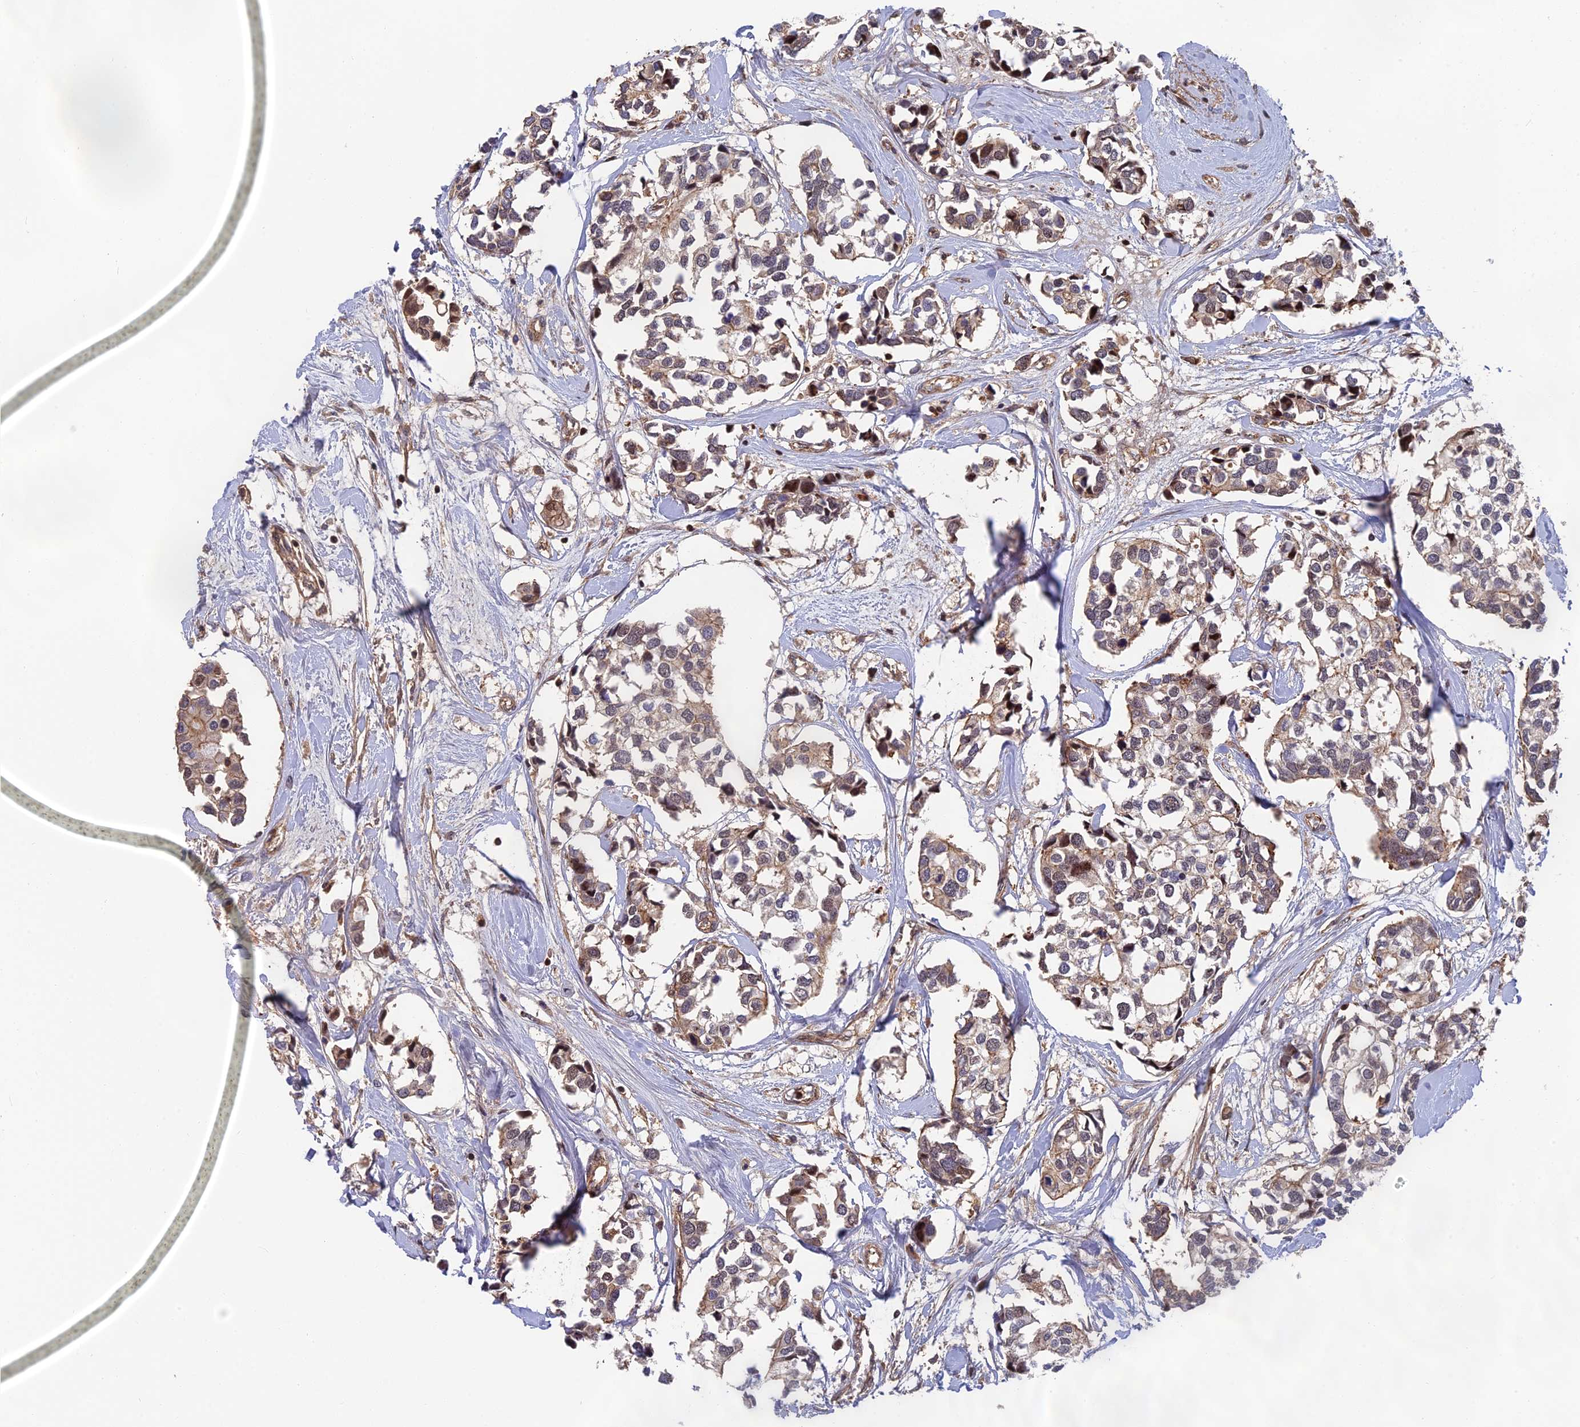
{"staining": {"intensity": "moderate", "quantity": "25%-75%", "location": "cytoplasmic/membranous"}, "tissue": "breast cancer", "cell_type": "Tumor cells", "image_type": "cancer", "snomed": [{"axis": "morphology", "description": "Duct carcinoma"}, {"axis": "topography", "description": "Breast"}], "caption": "High-power microscopy captured an immunohistochemistry image of invasive ductal carcinoma (breast), revealing moderate cytoplasmic/membranous positivity in approximately 25%-75% of tumor cells.", "gene": "OSBPL1A", "patient": {"sex": "female", "age": 83}}